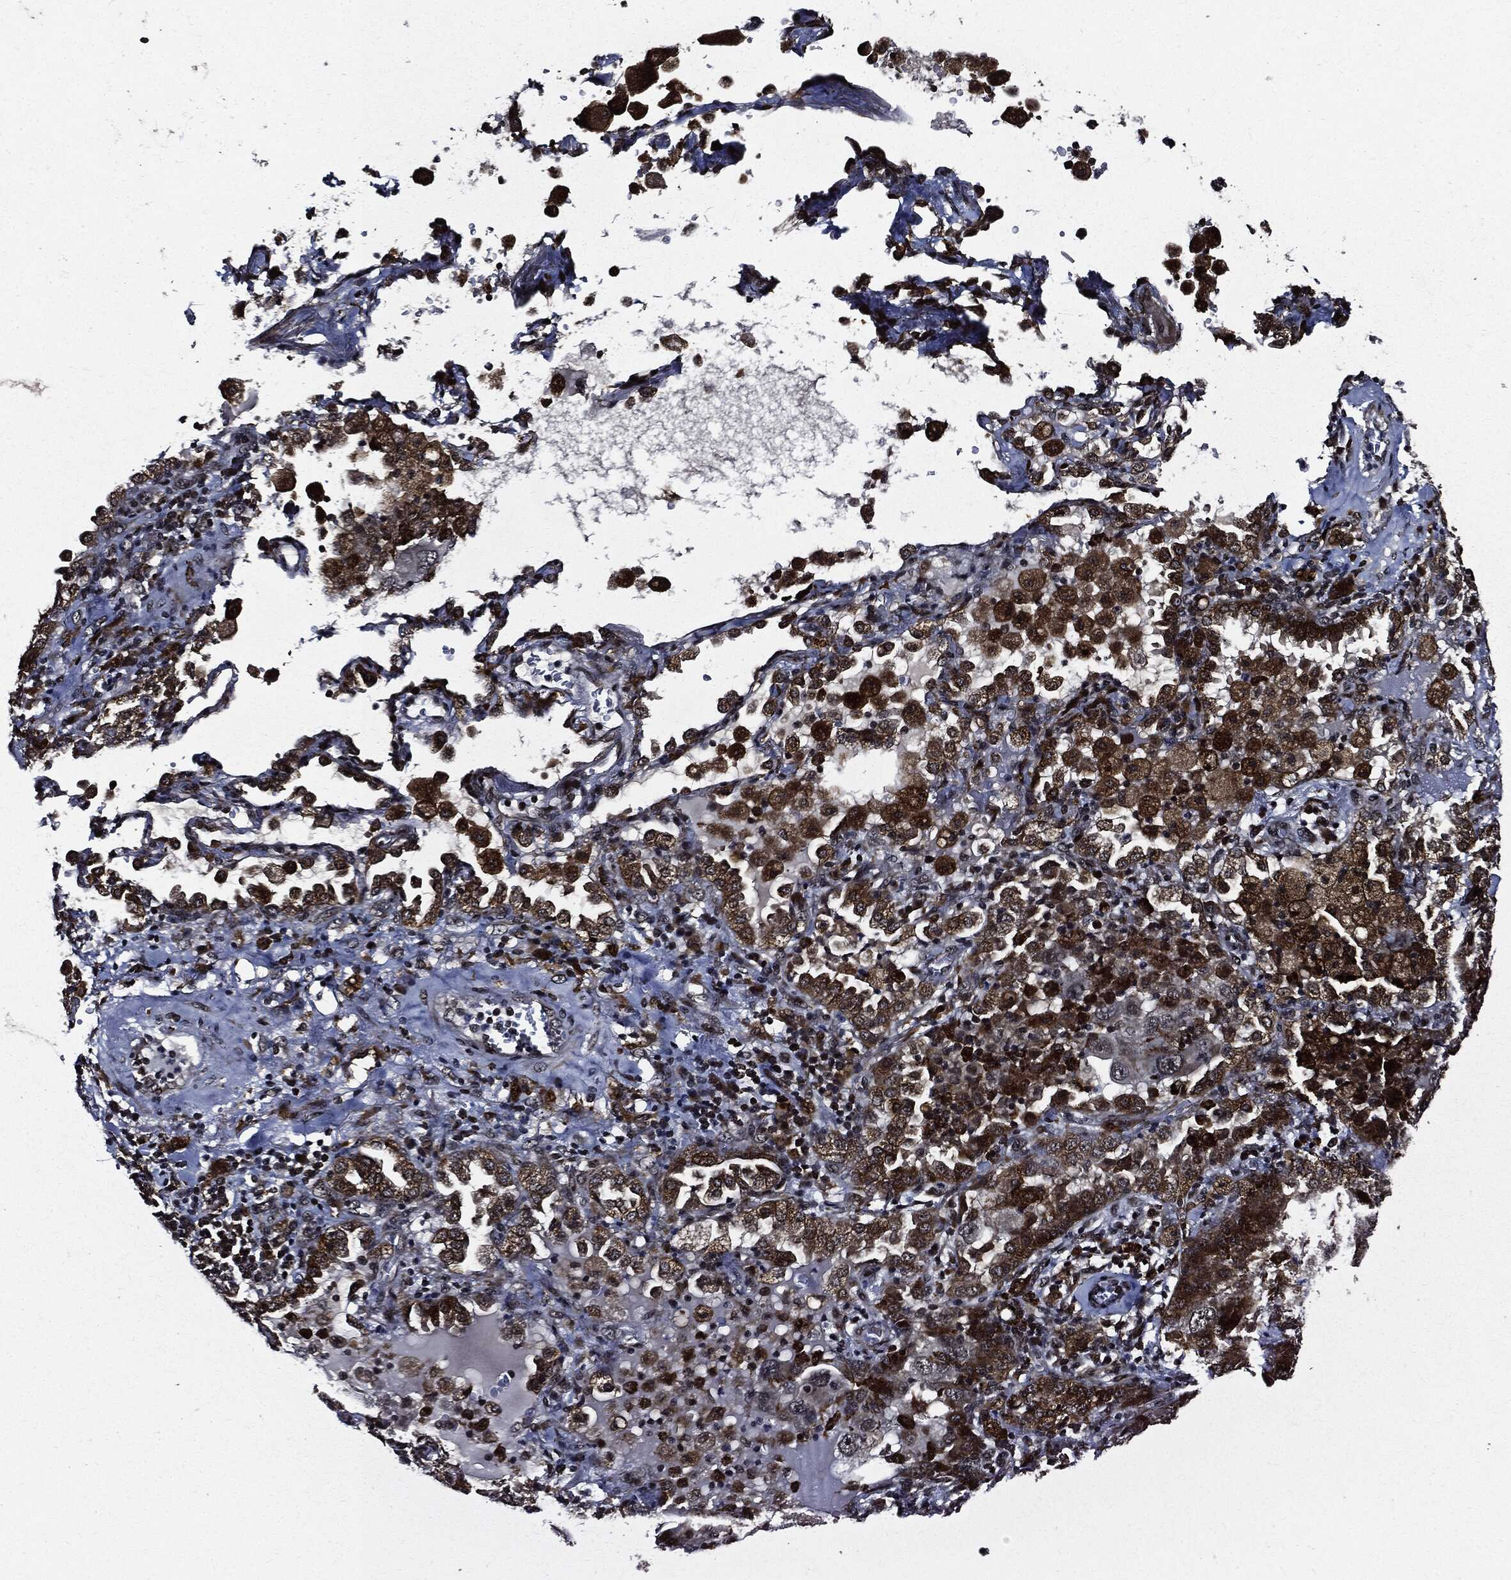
{"staining": {"intensity": "moderate", "quantity": ">75%", "location": "cytoplasmic/membranous"}, "tissue": "lung cancer", "cell_type": "Tumor cells", "image_type": "cancer", "snomed": [{"axis": "morphology", "description": "Adenocarcinoma, NOS"}, {"axis": "topography", "description": "Lung"}], "caption": "Lung cancer stained for a protein reveals moderate cytoplasmic/membranous positivity in tumor cells.", "gene": "SUGT1", "patient": {"sex": "female", "age": 61}}